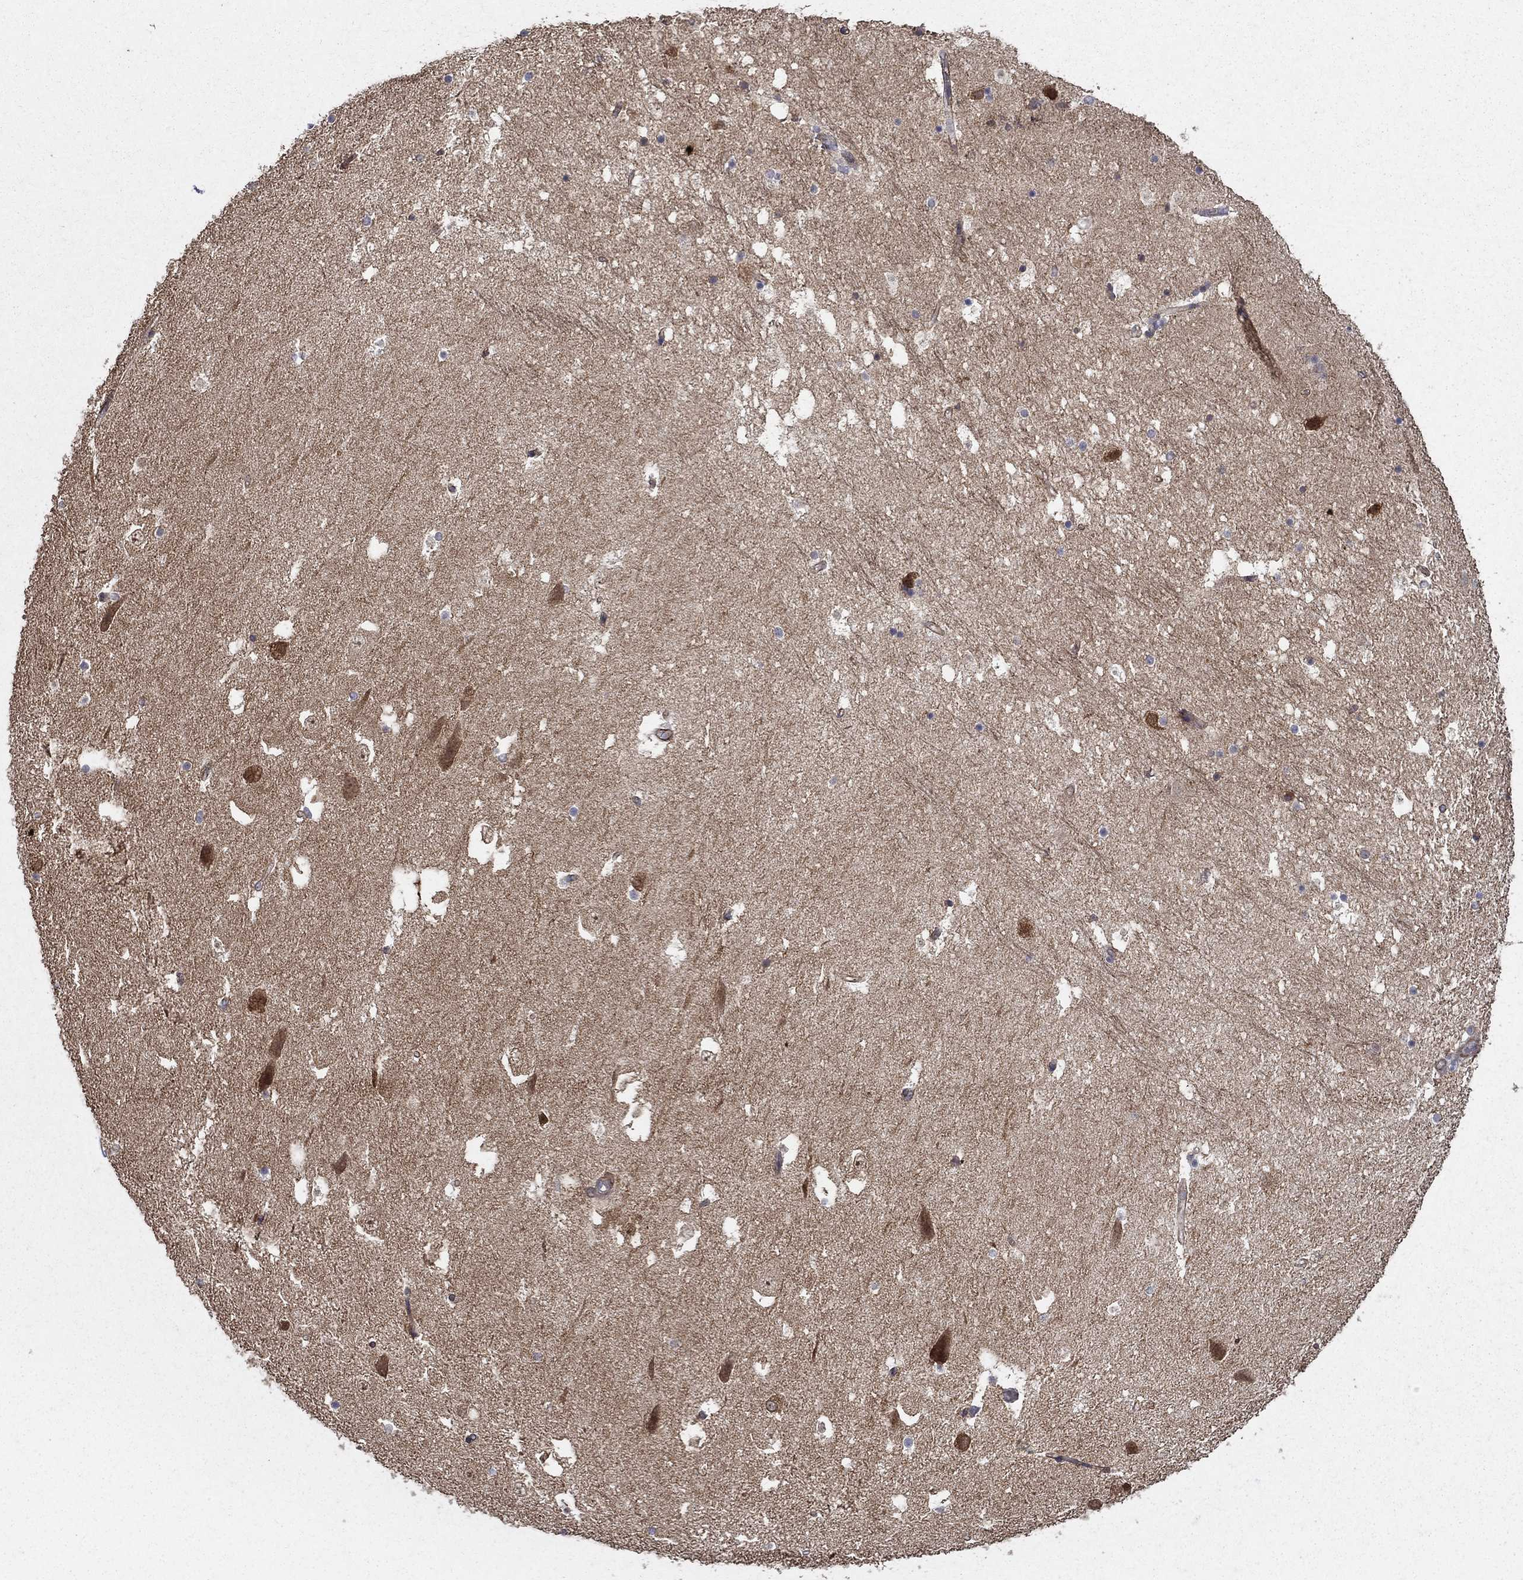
{"staining": {"intensity": "moderate", "quantity": "<25%", "location": "cytoplasmic/membranous"}, "tissue": "hippocampus", "cell_type": "Glial cells", "image_type": "normal", "snomed": [{"axis": "morphology", "description": "Normal tissue, NOS"}, {"axis": "topography", "description": "Hippocampus"}], "caption": "IHC of unremarkable human hippocampus demonstrates low levels of moderate cytoplasmic/membranous positivity in approximately <25% of glial cells.", "gene": "MPP2", "patient": {"sex": "male", "age": 51}}